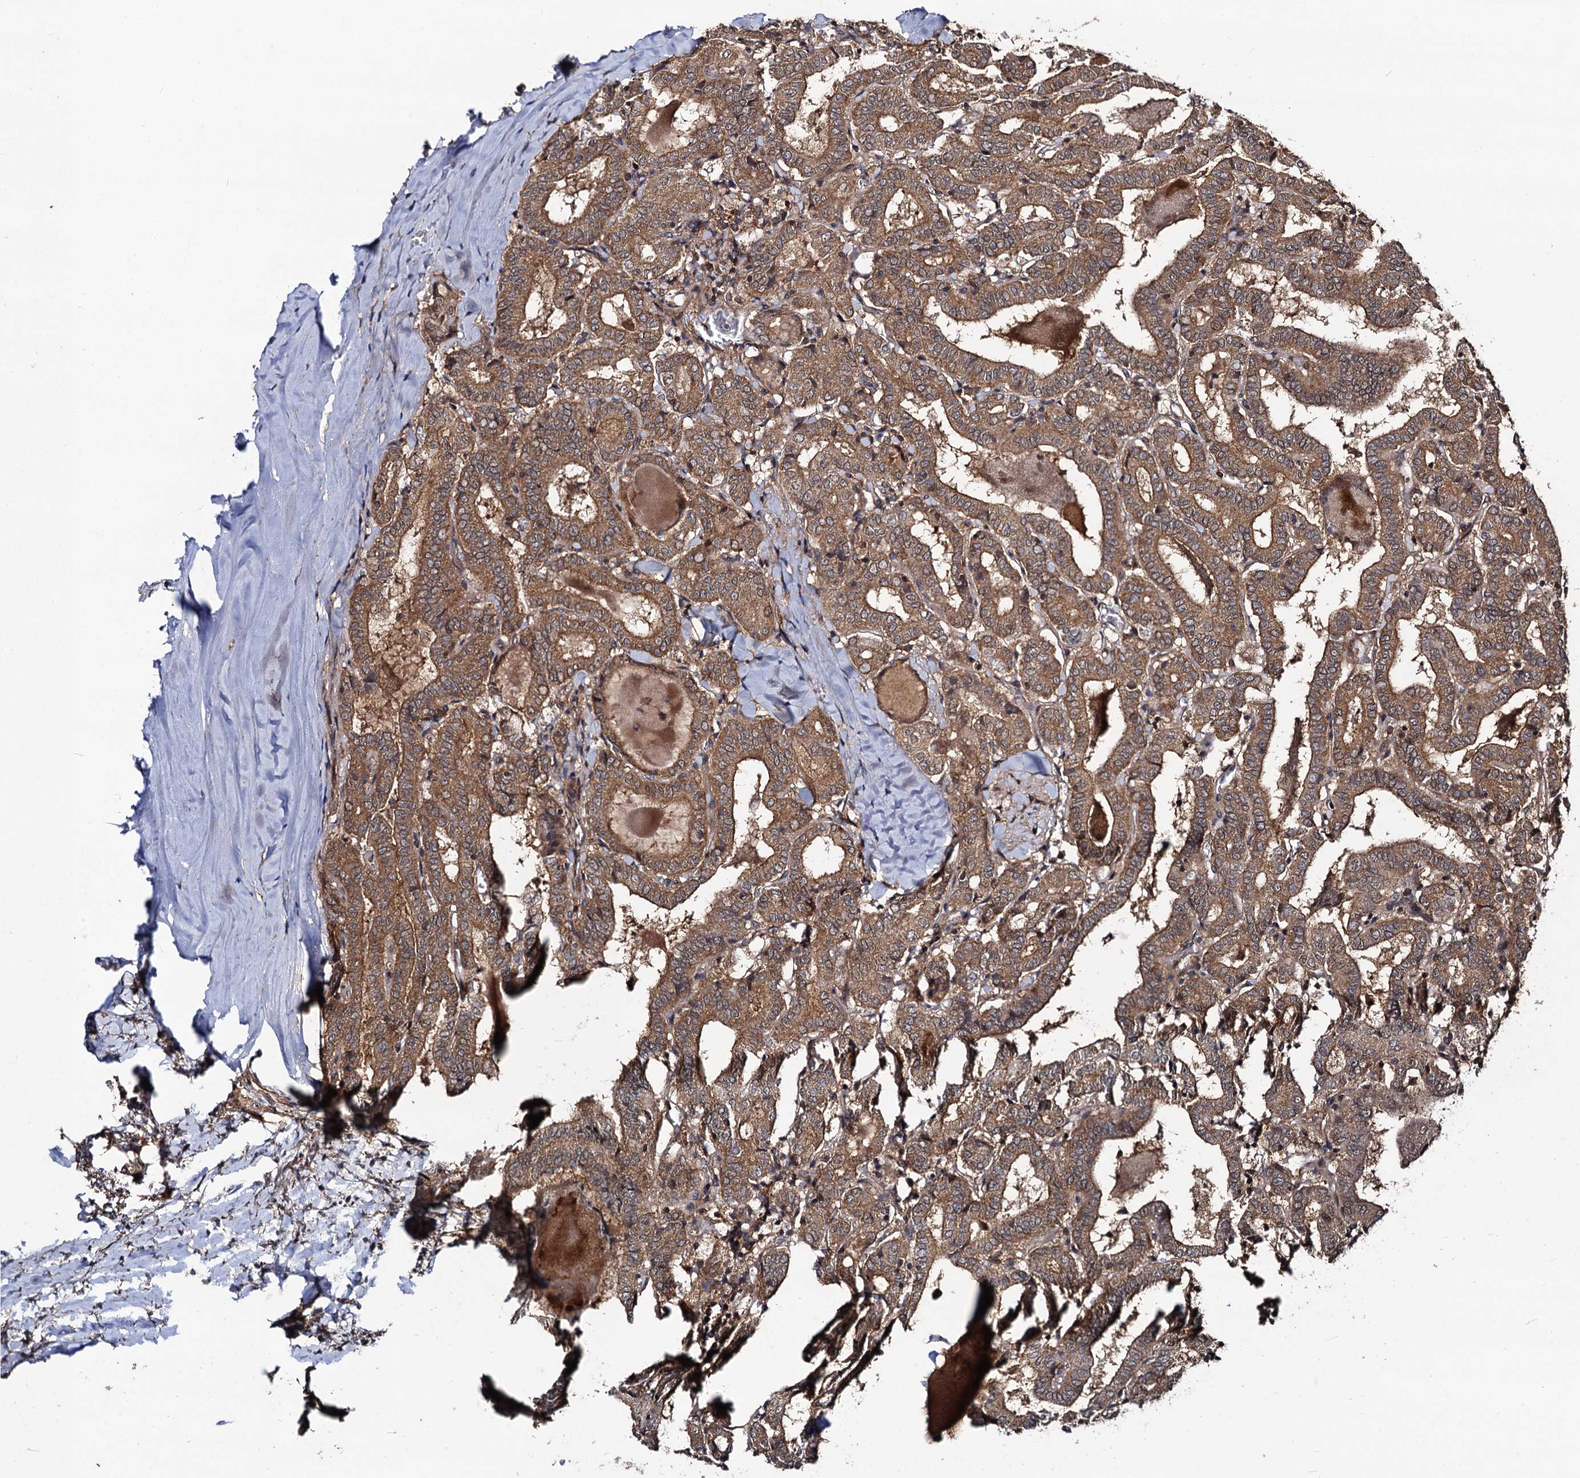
{"staining": {"intensity": "moderate", "quantity": ">75%", "location": "cytoplasmic/membranous"}, "tissue": "thyroid cancer", "cell_type": "Tumor cells", "image_type": "cancer", "snomed": [{"axis": "morphology", "description": "Papillary adenocarcinoma, NOS"}, {"axis": "topography", "description": "Thyroid gland"}], "caption": "DAB (3,3'-diaminobenzidine) immunohistochemical staining of human papillary adenocarcinoma (thyroid) exhibits moderate cytoplasmic/membranous protein positivity in approximately >75% of tumor cells.", "gene": "KXD1", "patient": {"sex": "female", "age": 72}}